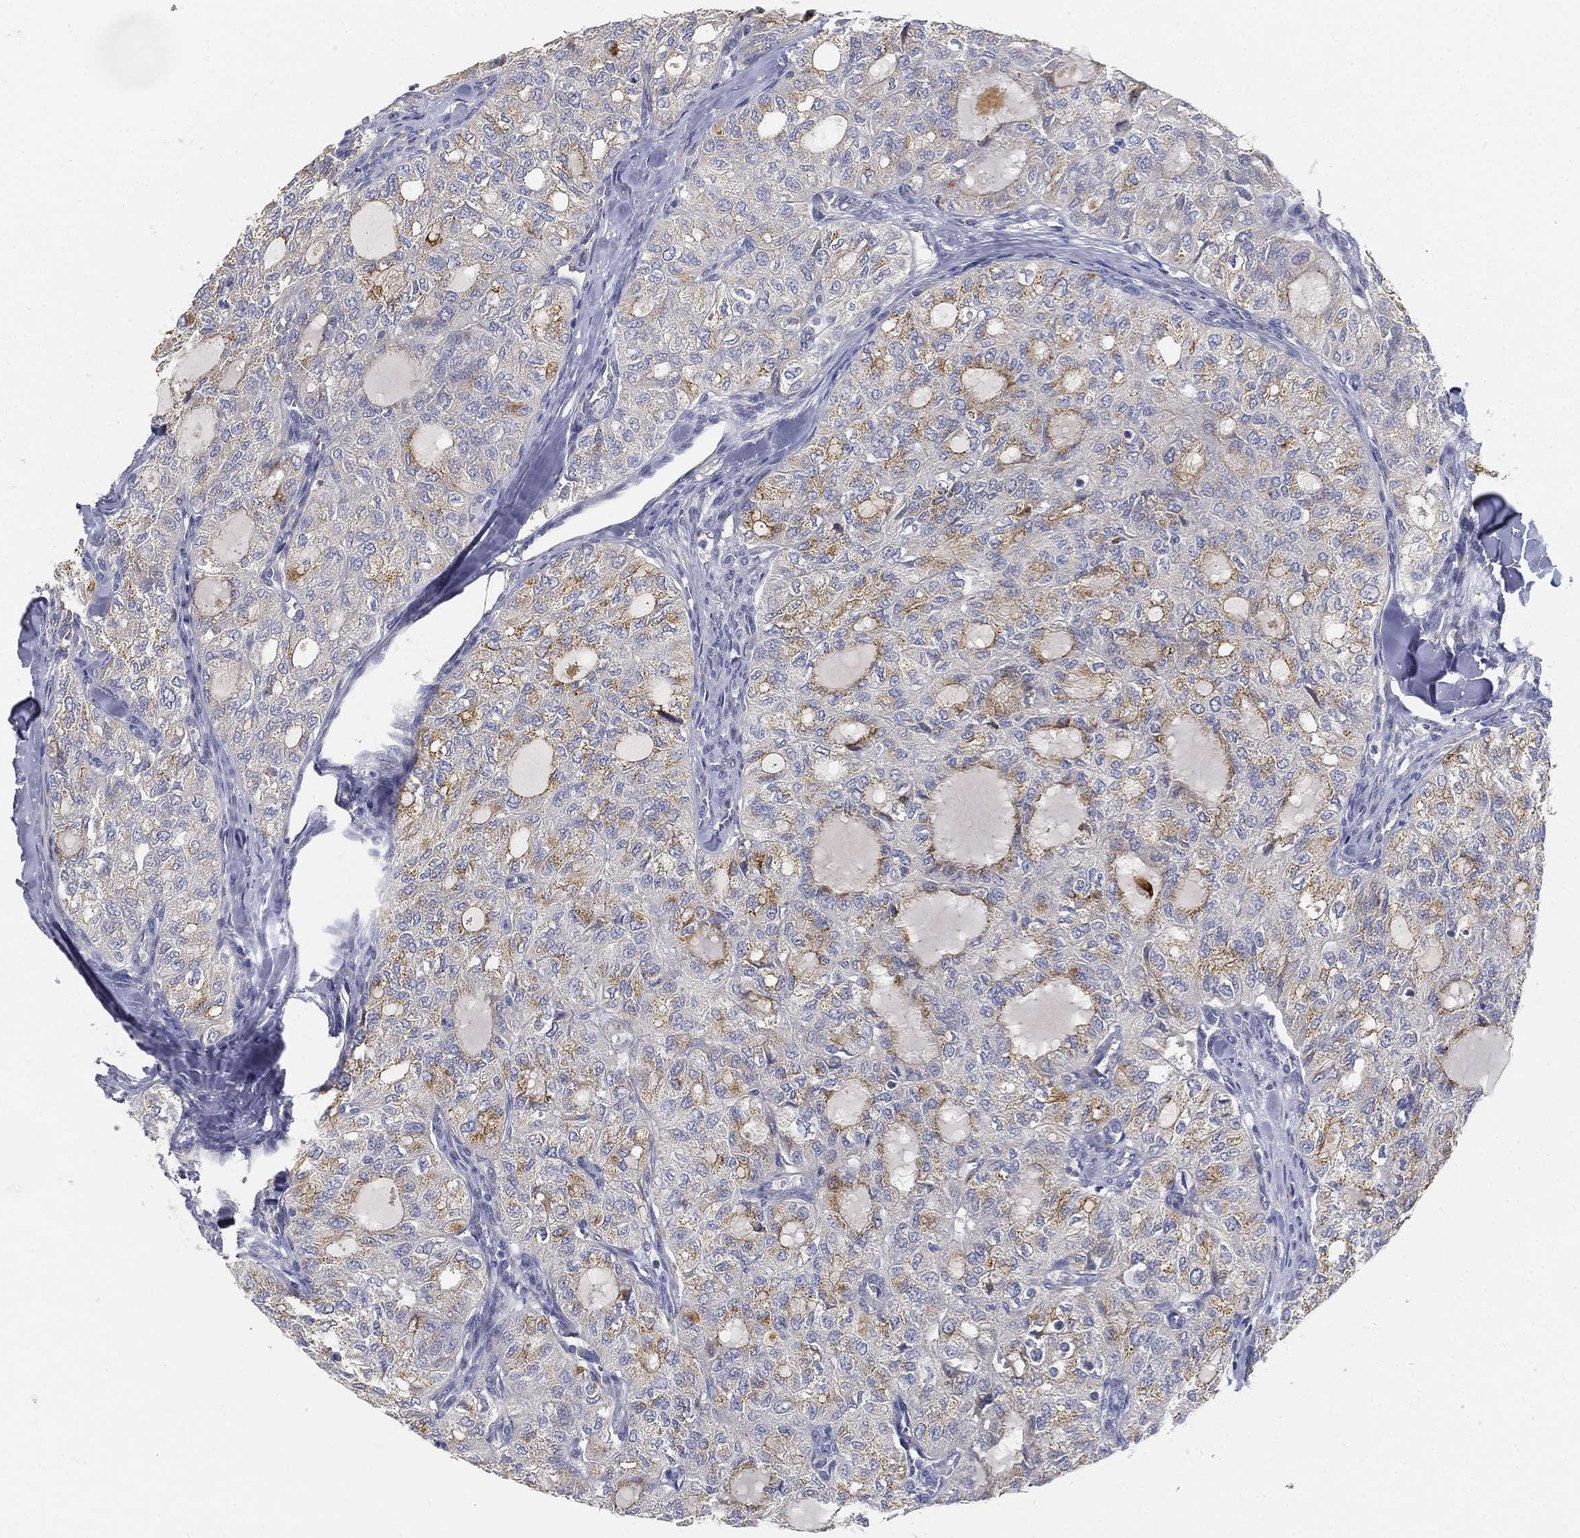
{"staining": {"intensity": "moderate", "quantity": "25%-75%", "location": "cytoplasmic/membranous"}, "tissue": "thyroid cancer", "cell_type": "Tumor cells", "image_type": "cancer", "snomed": [{"axis": "morphology", "description": "Follicular adenoma carcinoma, NOS"}, {"axis": "topography", "description": "Thyroid gland"}], "caption": "A histopathology image of human follicular adenoma carcinoma (thyroid) stained for a protein exhibits moderate cytoplasmic/membranous brown staining in tumor cells.", "gene": "TMEM25", "patient": {"sex": "male", "age": 75}}